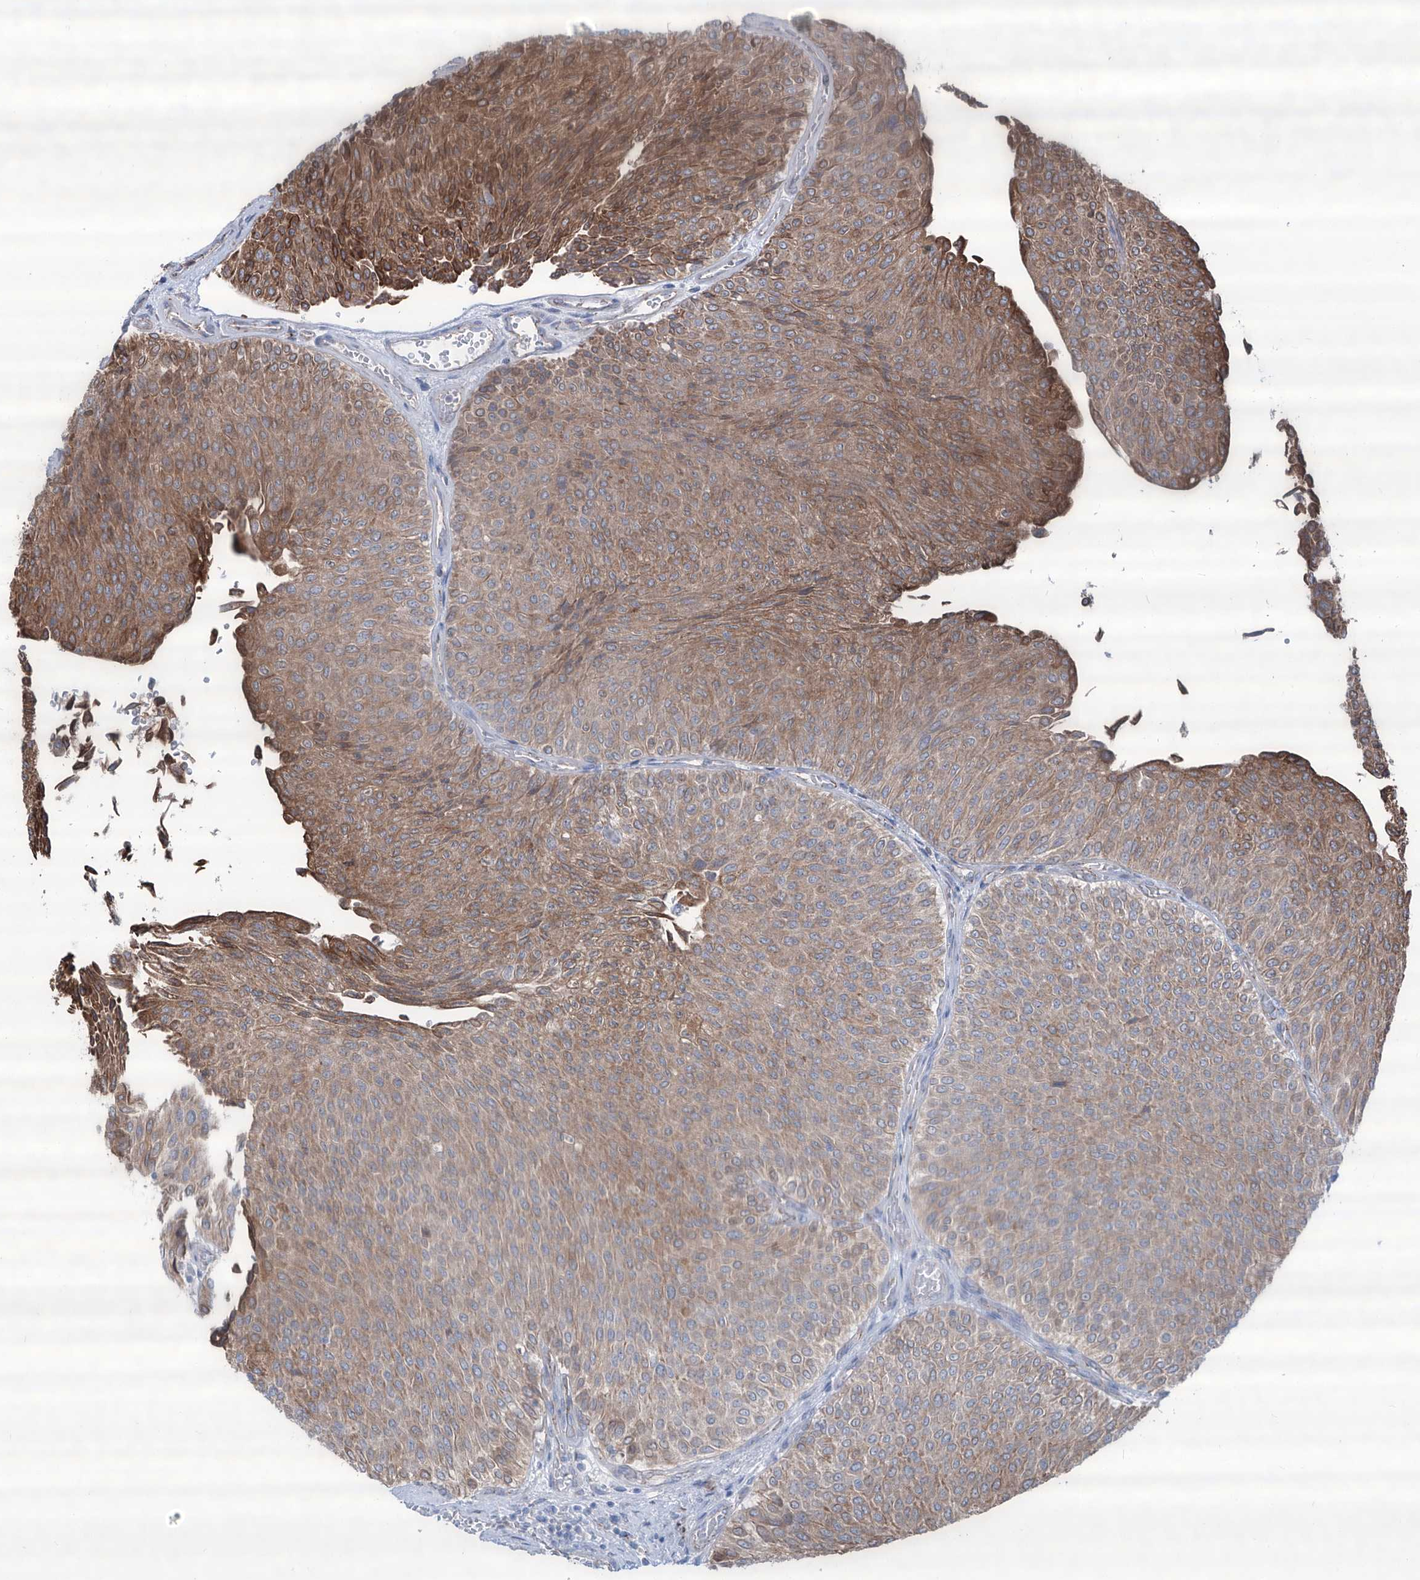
{"staining": {"intensity": "moderate", "quantity": ">75%", "location": "cytoplasmic/membranous"}, "tissue": "urothelial cancer", "cell_type": "Tumor cells", "image_type": "cancer", "snomed": [{"axis": "morphology", "description": "Urothelial carcinoma, Low grade"}, {"axis": "topography", "description": "Urinary bladder"}], "caption": "IHC (DAB) staining of urothelial carcinoma (low-grade) shows moderate cytoplasmic/membranous protein expression in approximately >75% of tumor cells.", "gene": "CDH5", "patient": {"sex": "male", "age": 78}}